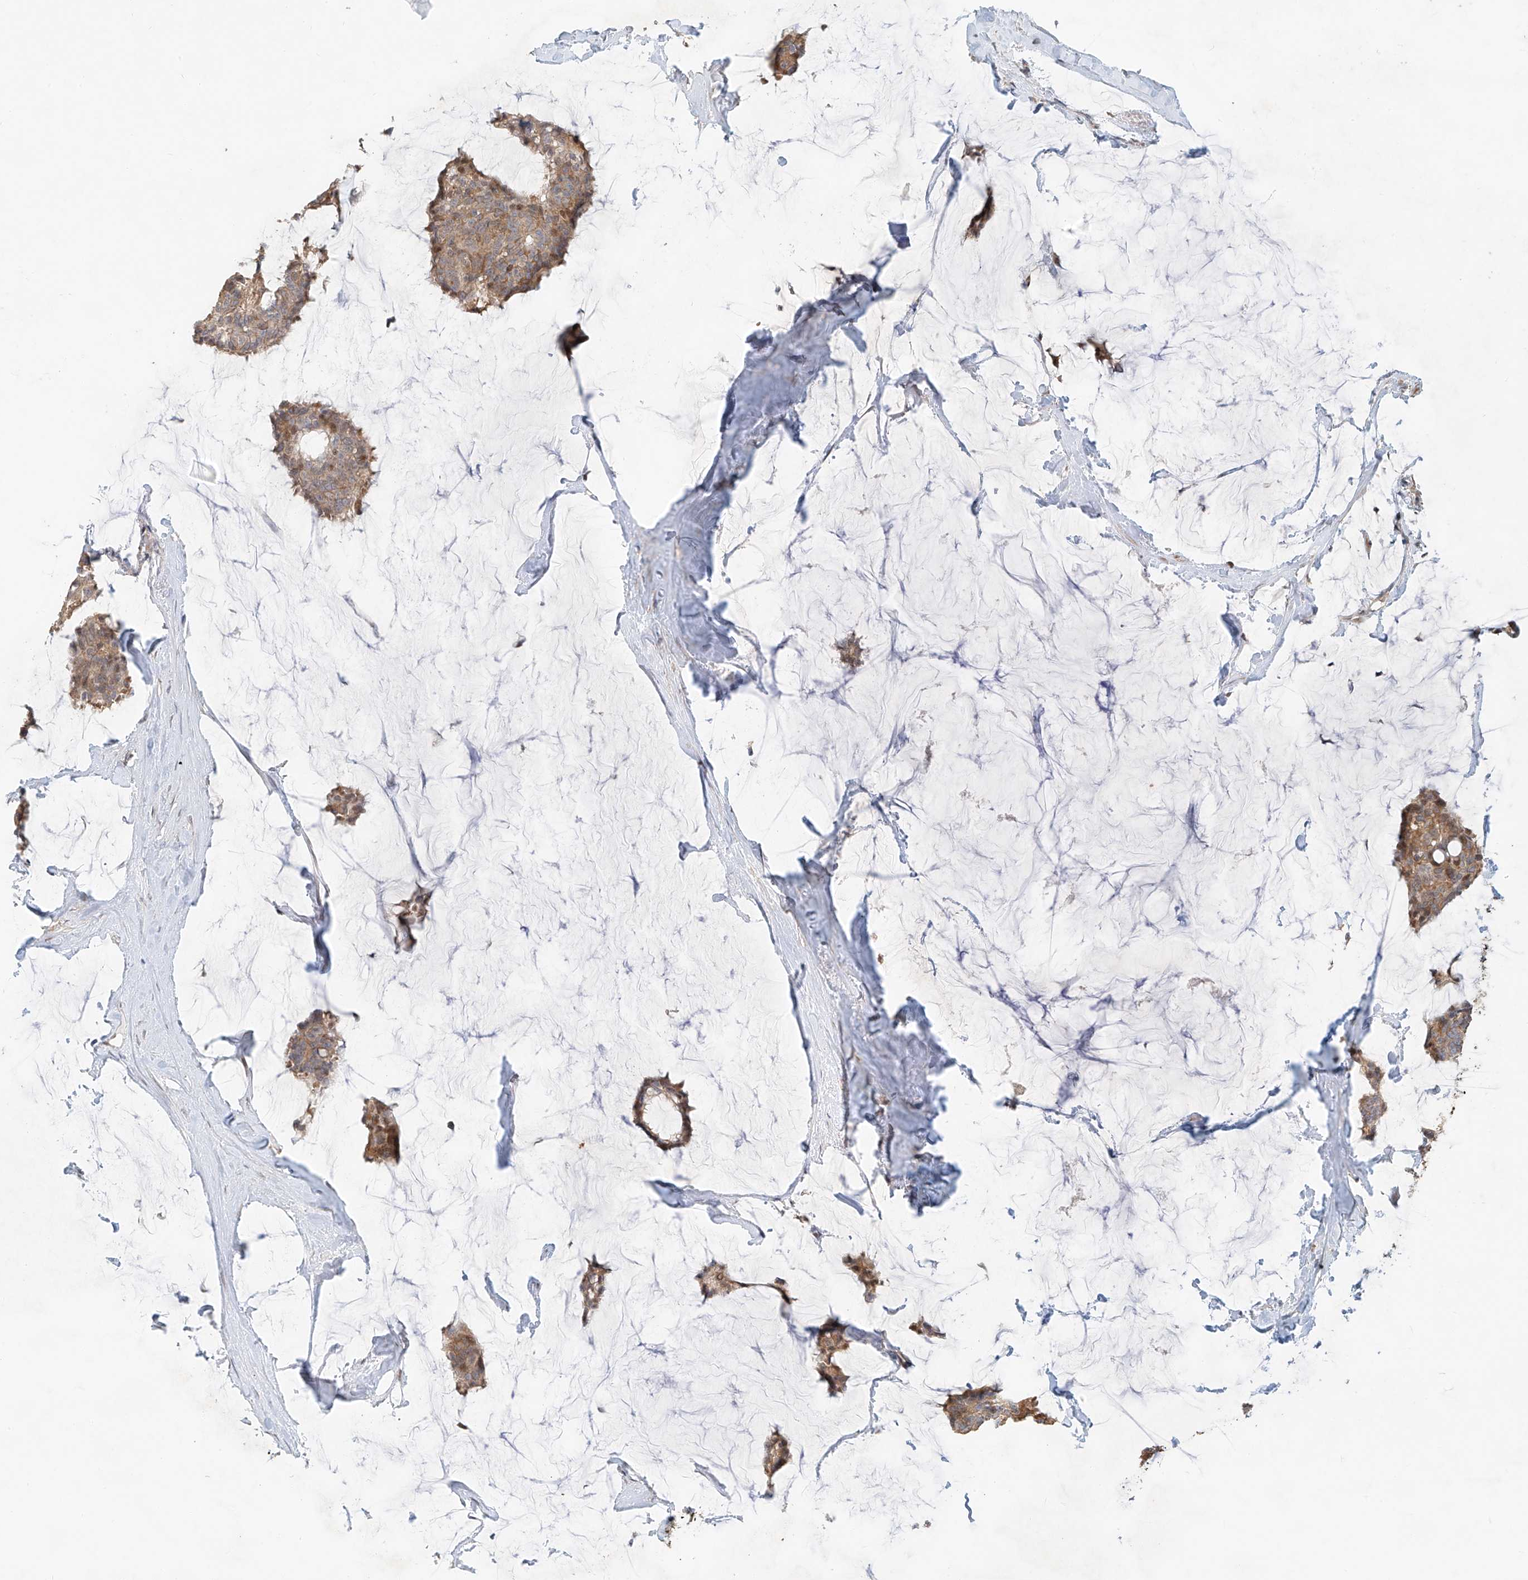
{"staining": {"intensity": "moderate", "quantity": ">75%", "location": "cytoplasmic/membranous"}, "tissue": "breast cancer", "cell_type": "Tumor cells", "image_type": "cancer", "snomed": [{"axis": "morphology", "description": "Duct carcinoma"}, {"axis": "topography", "description": "Breast"}], "caption": "A micrograph of human breast intraductal carcinoma stained for a protein exhibits moderate cytoplasmic/membranous brown staining in tumor cells.", "gene": "TMEM61", "patient": {"sex": "female", "age": 93}}